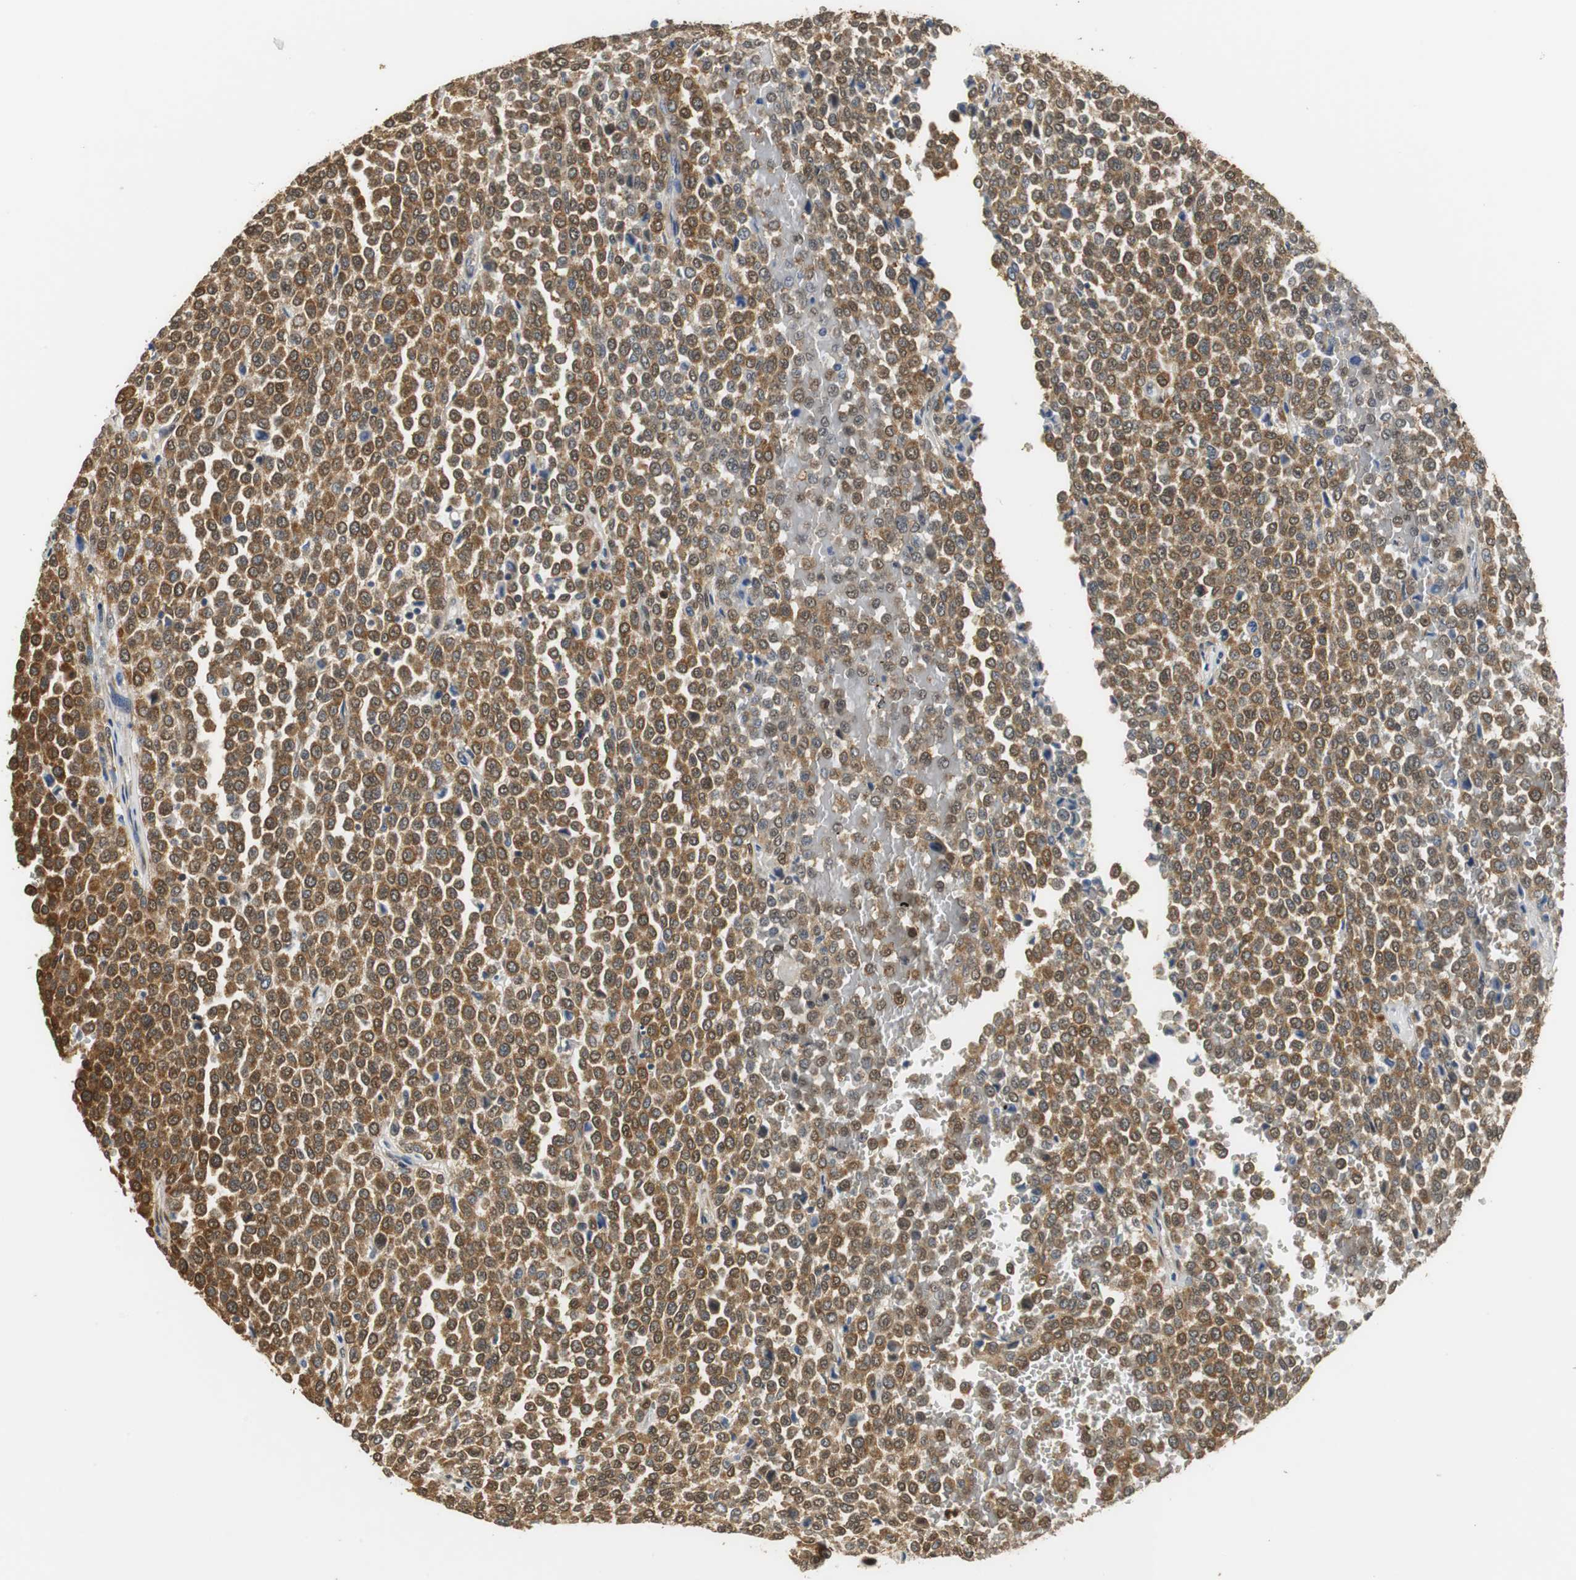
{"staining": {"intensity": "moderate", "quantity": ">75%", "location": "cytoplasmic/membranous"}, "tissue": "melanoma", "cell_type": "Tumor cells", "image_type": "cancer", "snomed": [{"axis": "morphology", "description": "Malignant melanoma, Metastatic site"}, {"axis": "topography", "description": "Pancreas"}], "caption": "Malignant melanoma (metastatic site) stained with a protein marker reveals moderate staining in tumor cells.", "gene": "UBQLN2", "patient": {"sex": "female", "age": 30}}